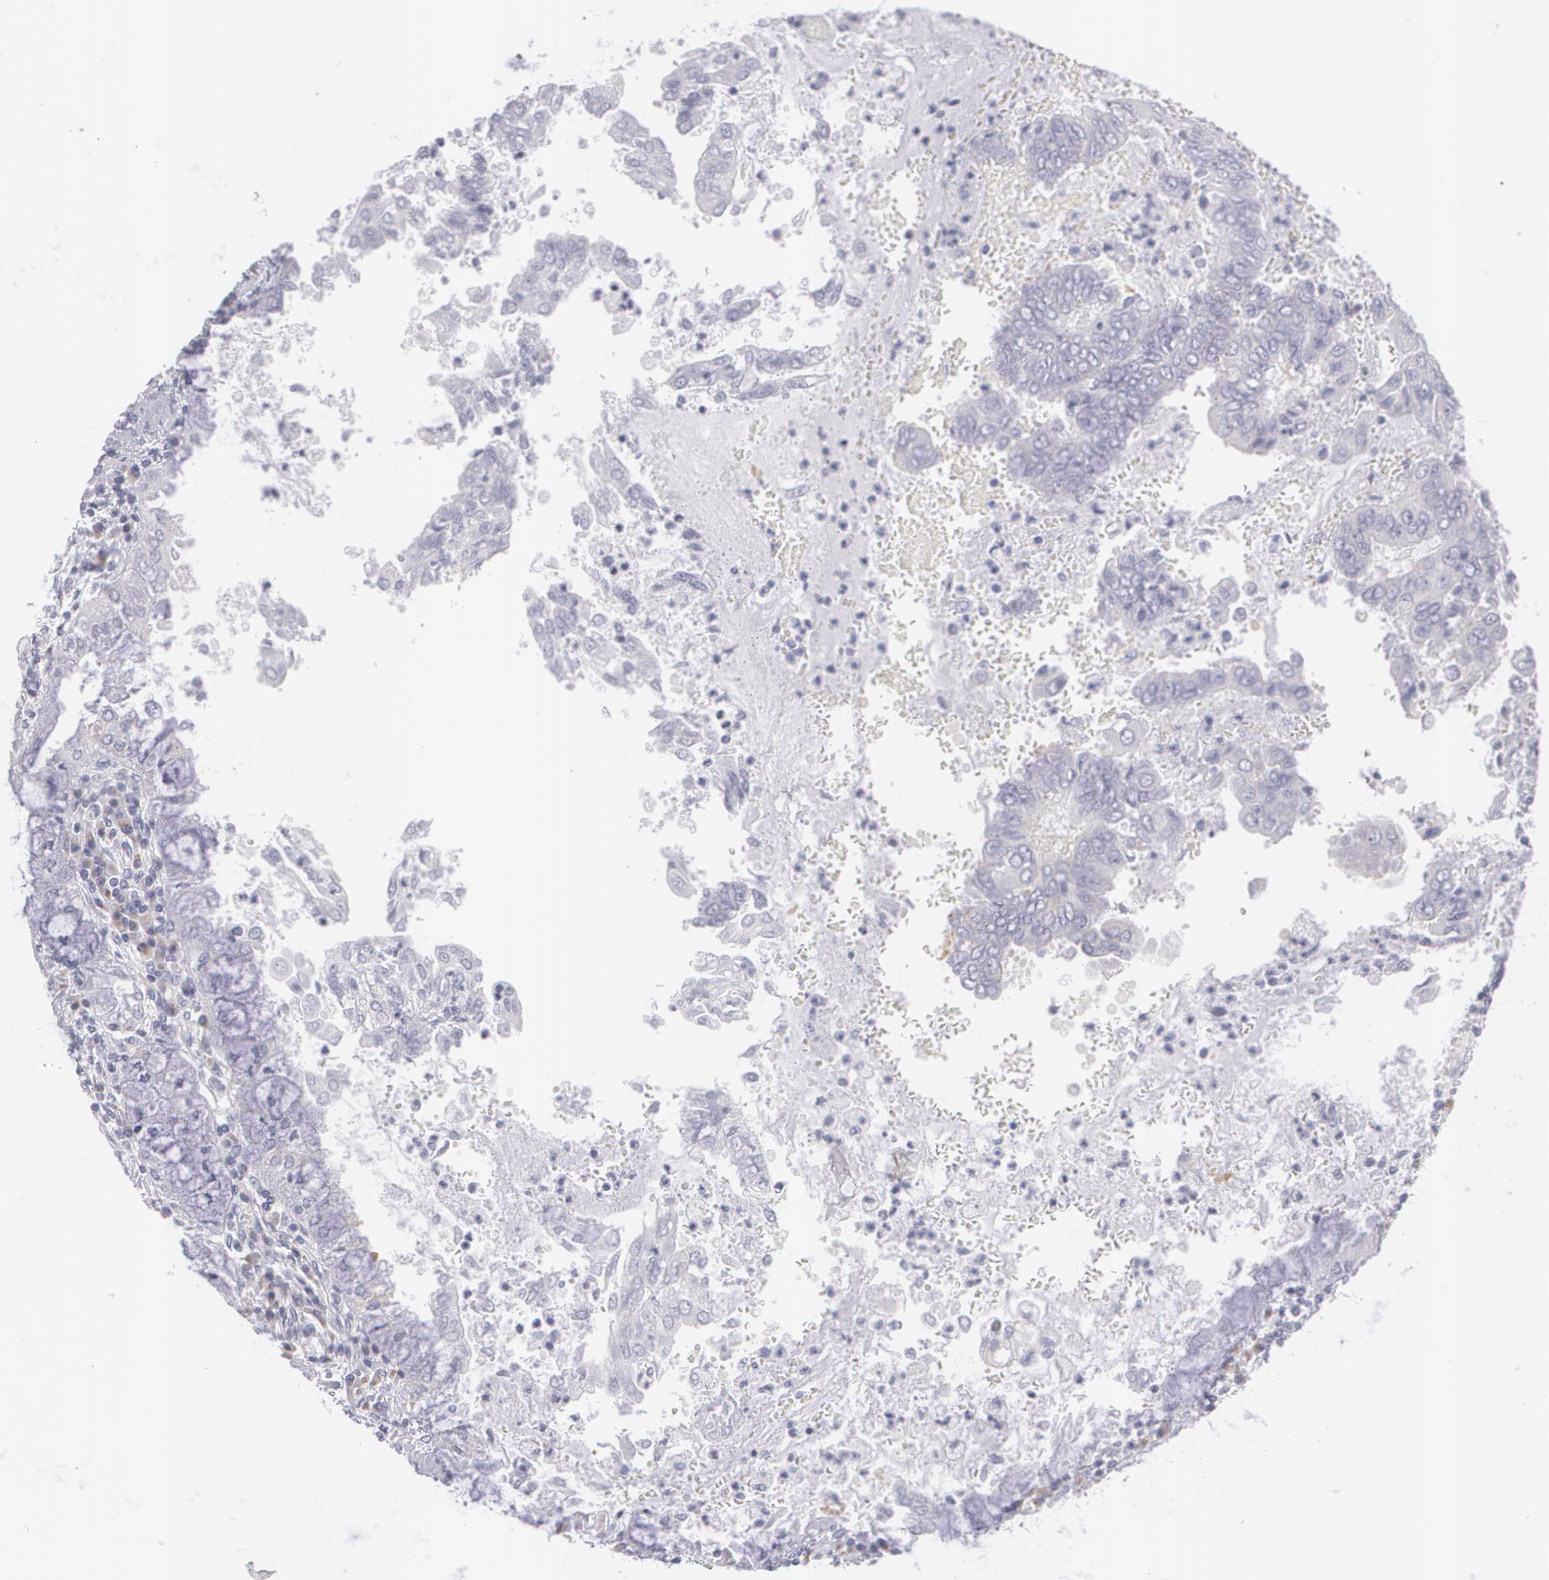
{"staining": {"intensity": "weak", "quantity": "<25%", "location": "cytoplasmic/membranous"}, "tissue": "endometrial cancer", "cell_type": "Tumor cells", "image_type": "cancer", "snomed": [{"axis": "morphology", "description": "Adenocarcinoma, NOS"}, {"axis": "topography", "description": "Endometrium"}], "caption": "The histopathology image reveals no significant staining in tumor cells of adenocarcinoma (endometrial). (DAB IHC visualized using brightfield microscopy, high magnification).", "gene": "MBNL3", "patient": {"sex": "female", "age": 79}}